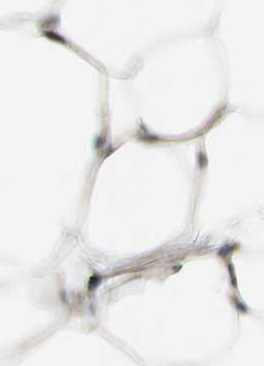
{"staining": {"intensity": "negative", "quantity": "none", "location": "none"}, "tissue": "adipose tissue", "cell_type": "Adipocytes", "image_type": "normal", "snomed": [{"axis": "morphology", "description": "Normal tissue, NOS"}, {"axis": "topography", "description": "Breast"}, {"axis": "topography", "description": "Adipose tissue"}], "caption": "The histopathology image displays no staining of adipocytes in unremarkable adipose tissue.", "gene": "FLII", "patient": {"sex": "female", "age": 25}}